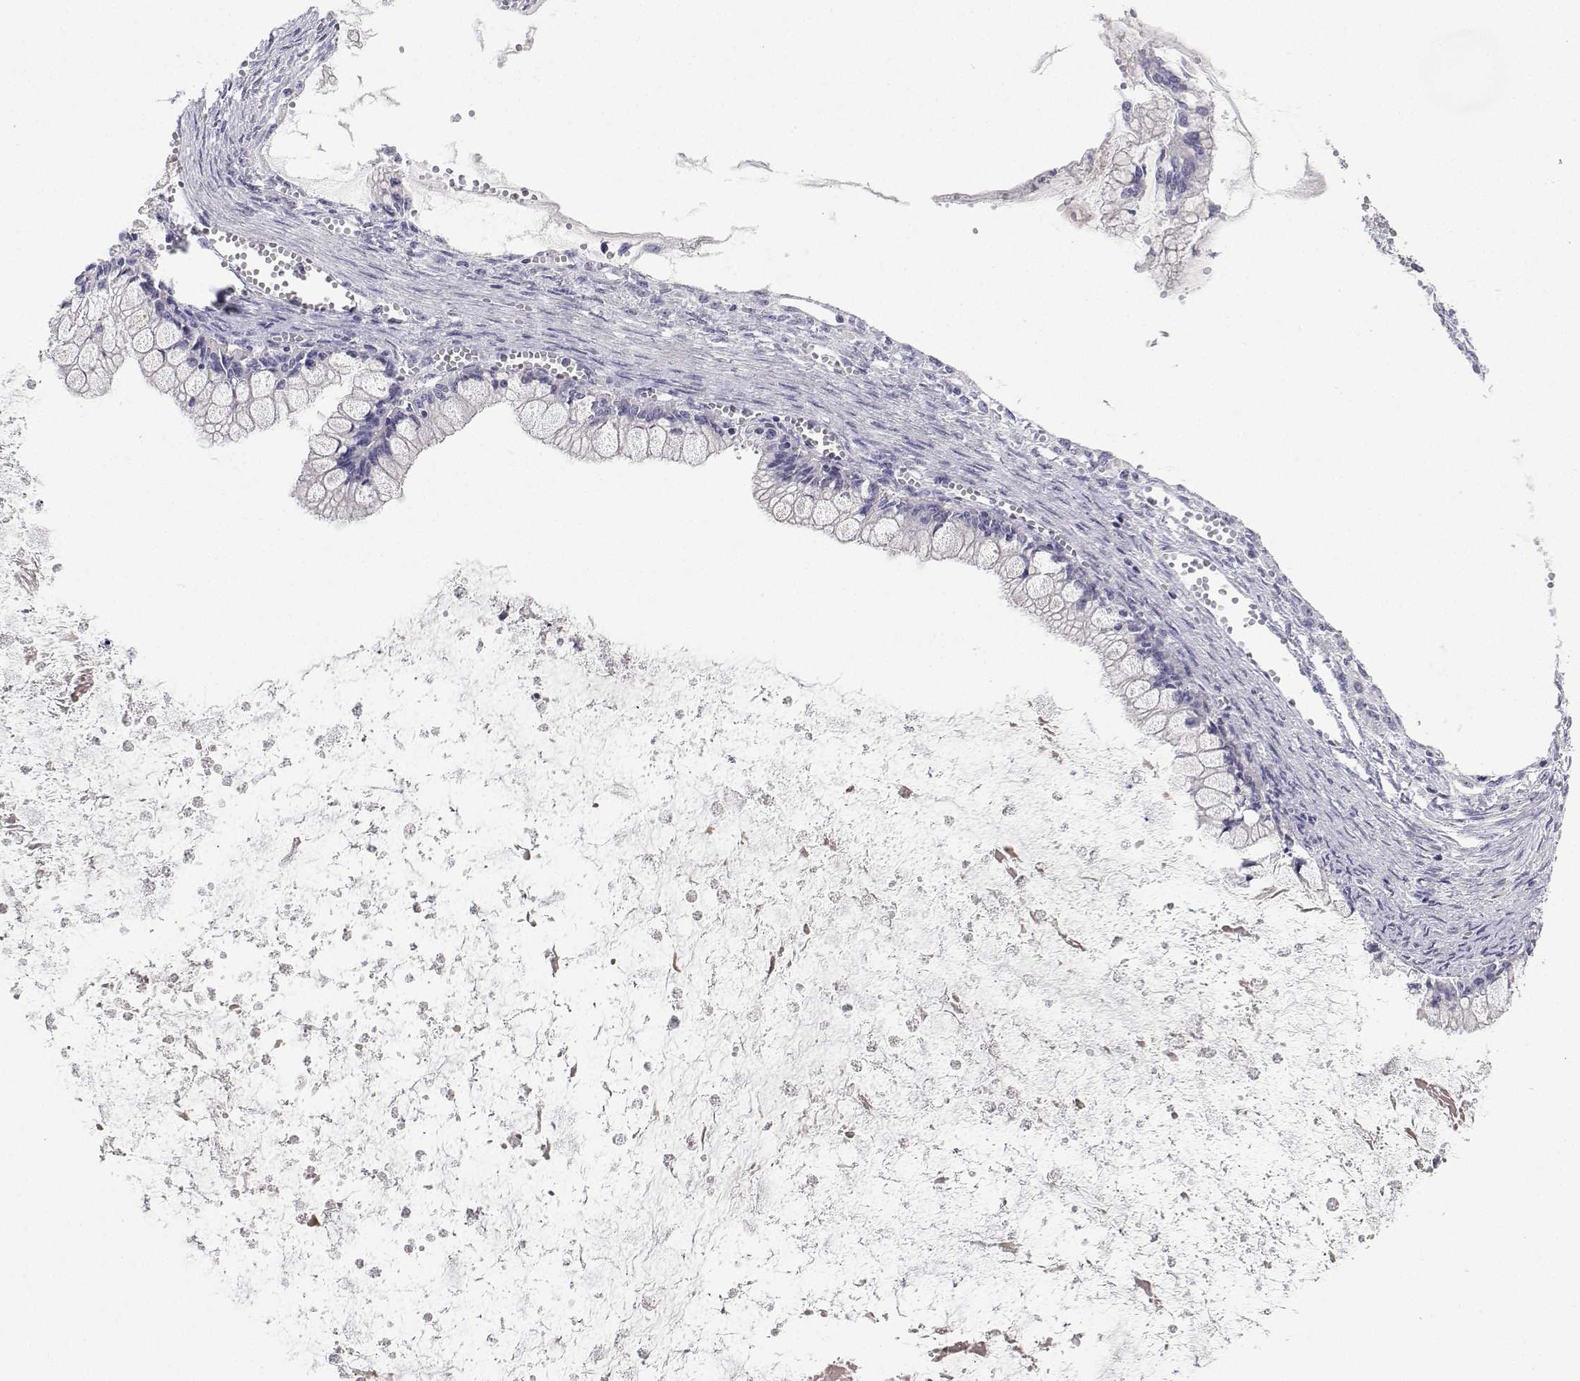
{"staining": {"intensity": "negative", "quantity": "none", "location": "none"}, "tissue": "ovarian cancer", "cell_type": "Tumor cells", "image_type": "cancer", "snomed": [{"axis": "morphology", "description": "Cystadenocarcinoma, mucinous, NOS"}, {"axis": "topography", "description": "Ovary"}], "caption": "The immunohistochemistry (IHC) micrograph has no significant expression in tumor cells of ovarian cancer tissue.", "gene": "ANKRD65", "patient": {"sex": "female", "age": 67}}